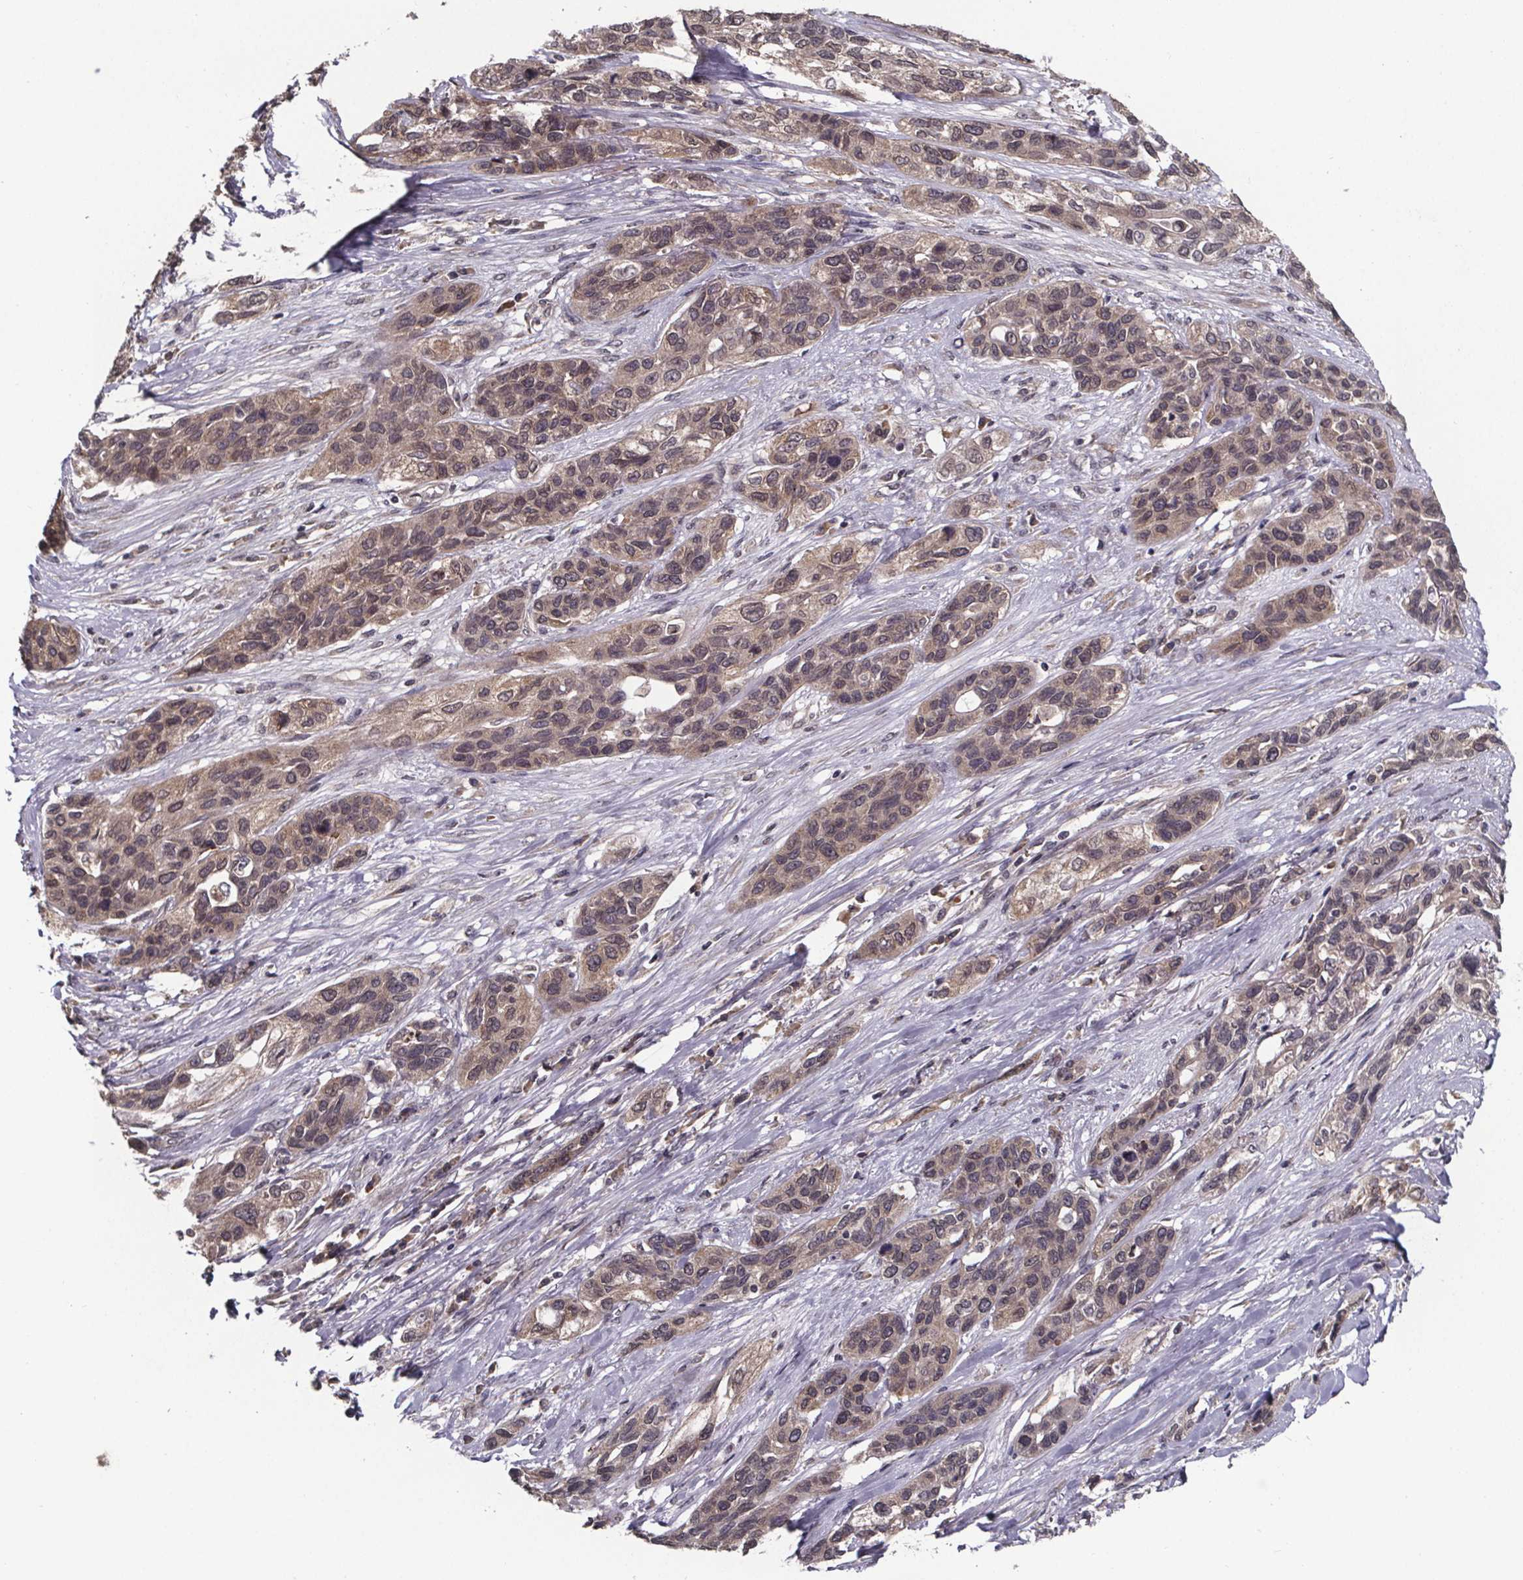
{"staining": {"intensity": "weak", "quantity": ">75%", "location": "cytoplasmic/membranous"}, "tissue": "lung cancer", "cell_type": "Tumor cells", "image_type": "cancer", "snomed": [{"axis": "morphology", "description": "Squamous cell carcinoma, NOS"}, {"axis": "topography", "description": "Lung"}], "caption": "Lung cancer stained for a protein shows weak cytoplasmic/membranous positivity in tumor cells.", "gene": "SAT1", "patient": {"sex": "female", "age": 70}}